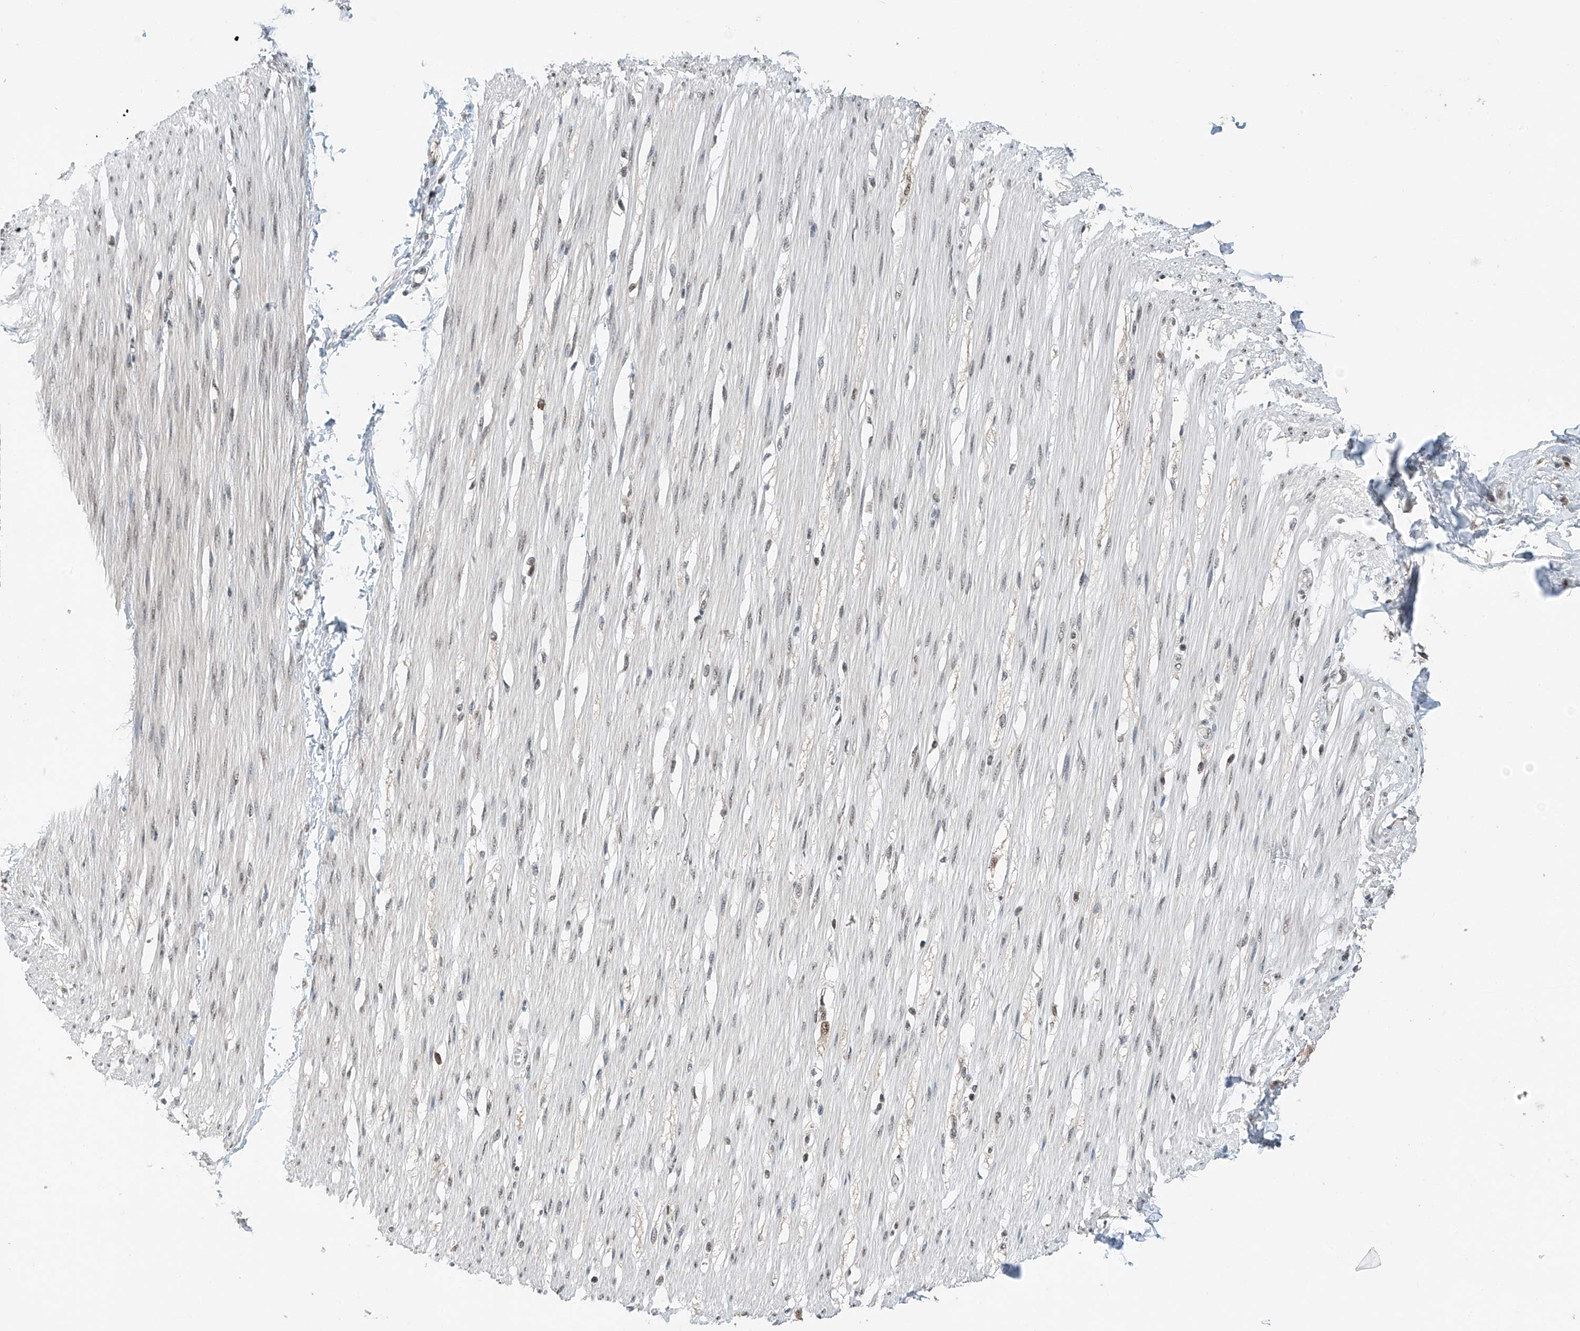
{"staining": {"intensity": "weak", "quantity": ">75%", "location": "nuclear"}, "tissue": "smooth muscle", "cell_type": "Smooth muscle cells", "image_type": "normal", "snomed": [{"axis": "morphology", "description": "Normal tissue, NOS"}, {"axis": "morphology", "description": "Adenocarcinoma, NOS"}, {"axis": "topography", "description": "Colon"}, {"axis": "topography", "description": "Peripheral nerve tissue"}], "caption": "A high-resolution histopathology image shows immunohistochemistry staining of unremarkable smooth muscle, which reveals weak nuclear positivity in about >75% of smooth muscle cells.", "gene": "RPAIN", "patient": {"sex": "male", "age": 14}}